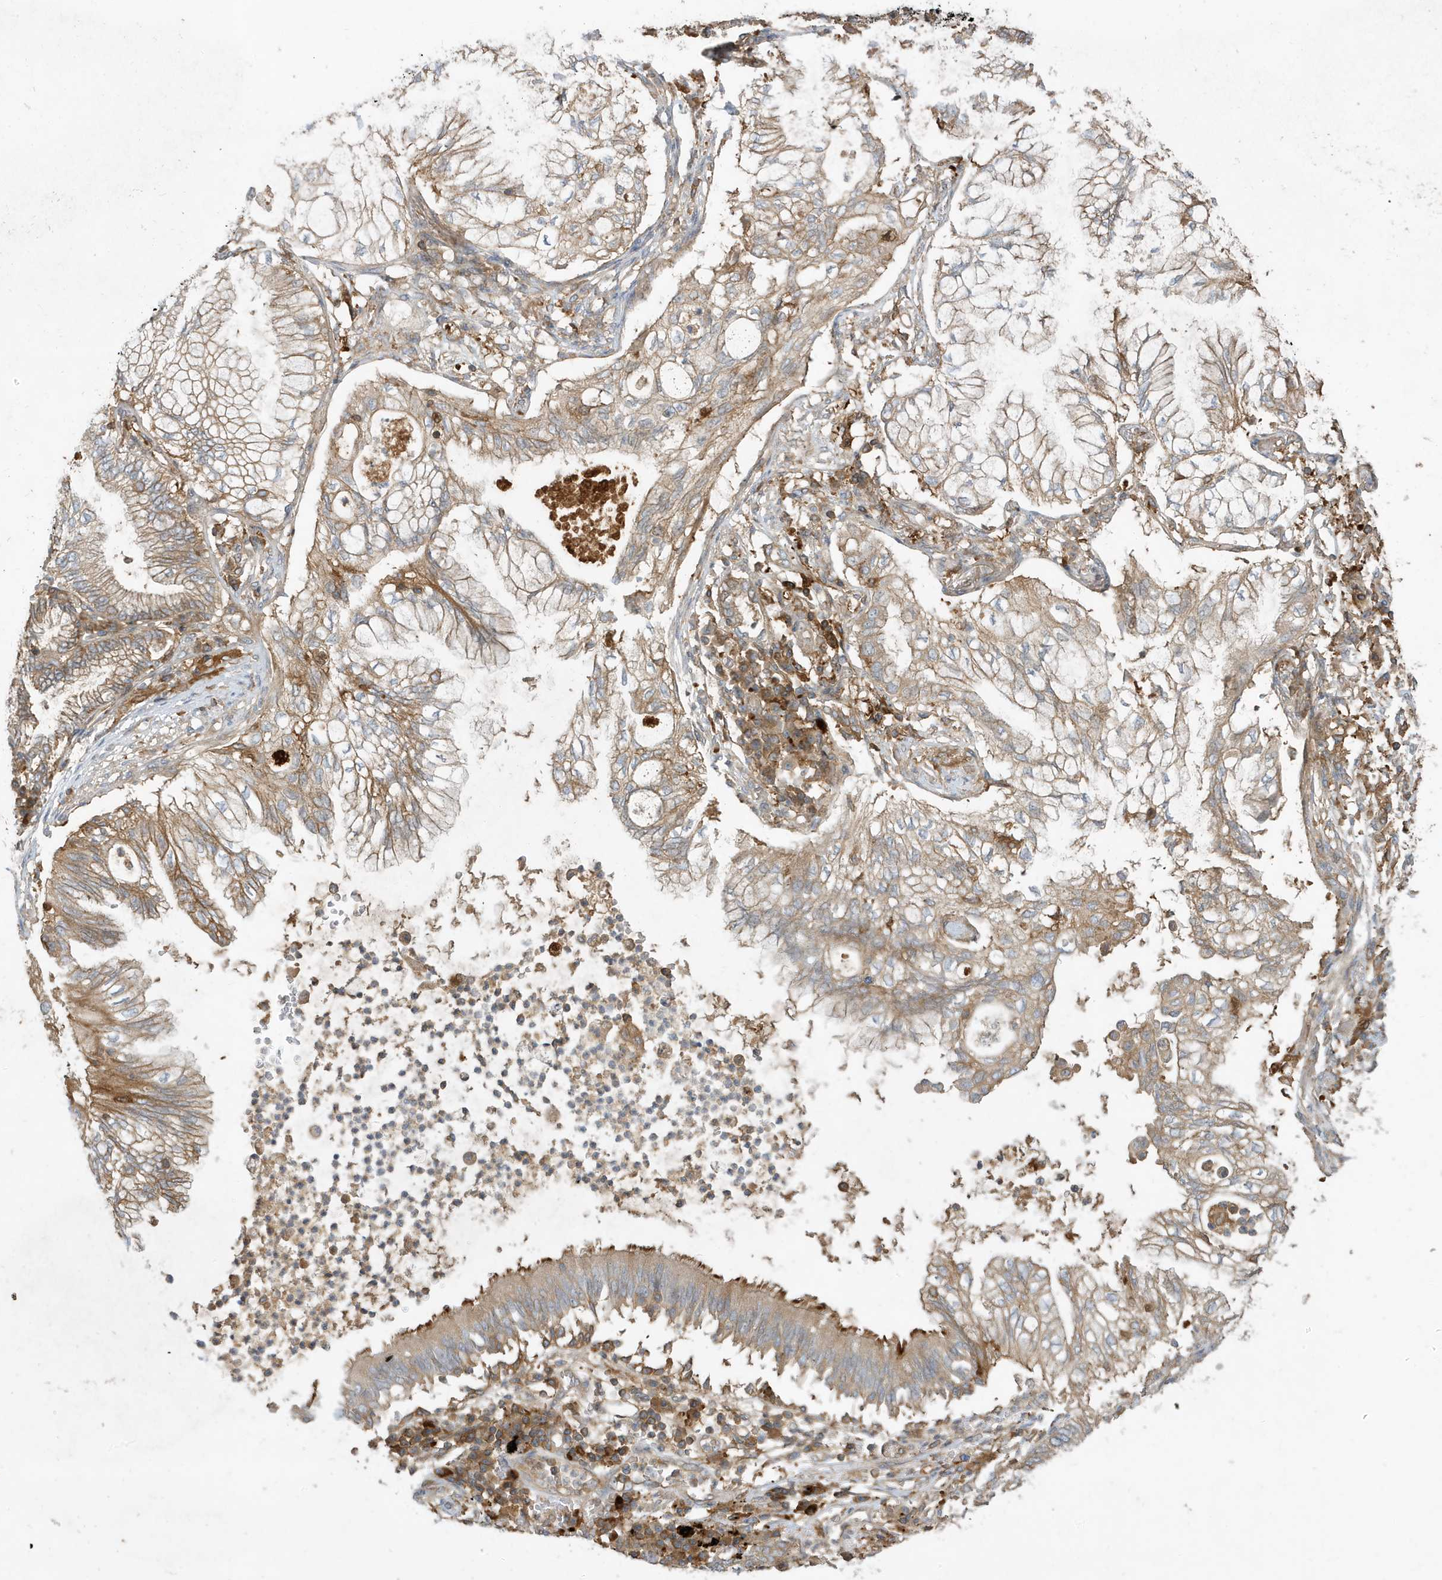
{"staining": {"intensity": "moderate", "quantity": "25%-75%", "location": "cytoplasmic/membranous"}, "tissue": "lung cancer", "cell_type": "Tumor cells", "image_type": "cancer", "snomed": [{"axis": "morphology", "description": "Adenocarcinoma, NOS"}, {"axis": "topography", "description": "Lung"}], "caption": "The histopathology image demonstrates staining of lung adenocarcinoma, revealing moderate cytoplasmic/membranous protein positivity (brown color) within tumor cells.", "gene": "ABTB1", "patient": {"sex": "female", "age": 70}}